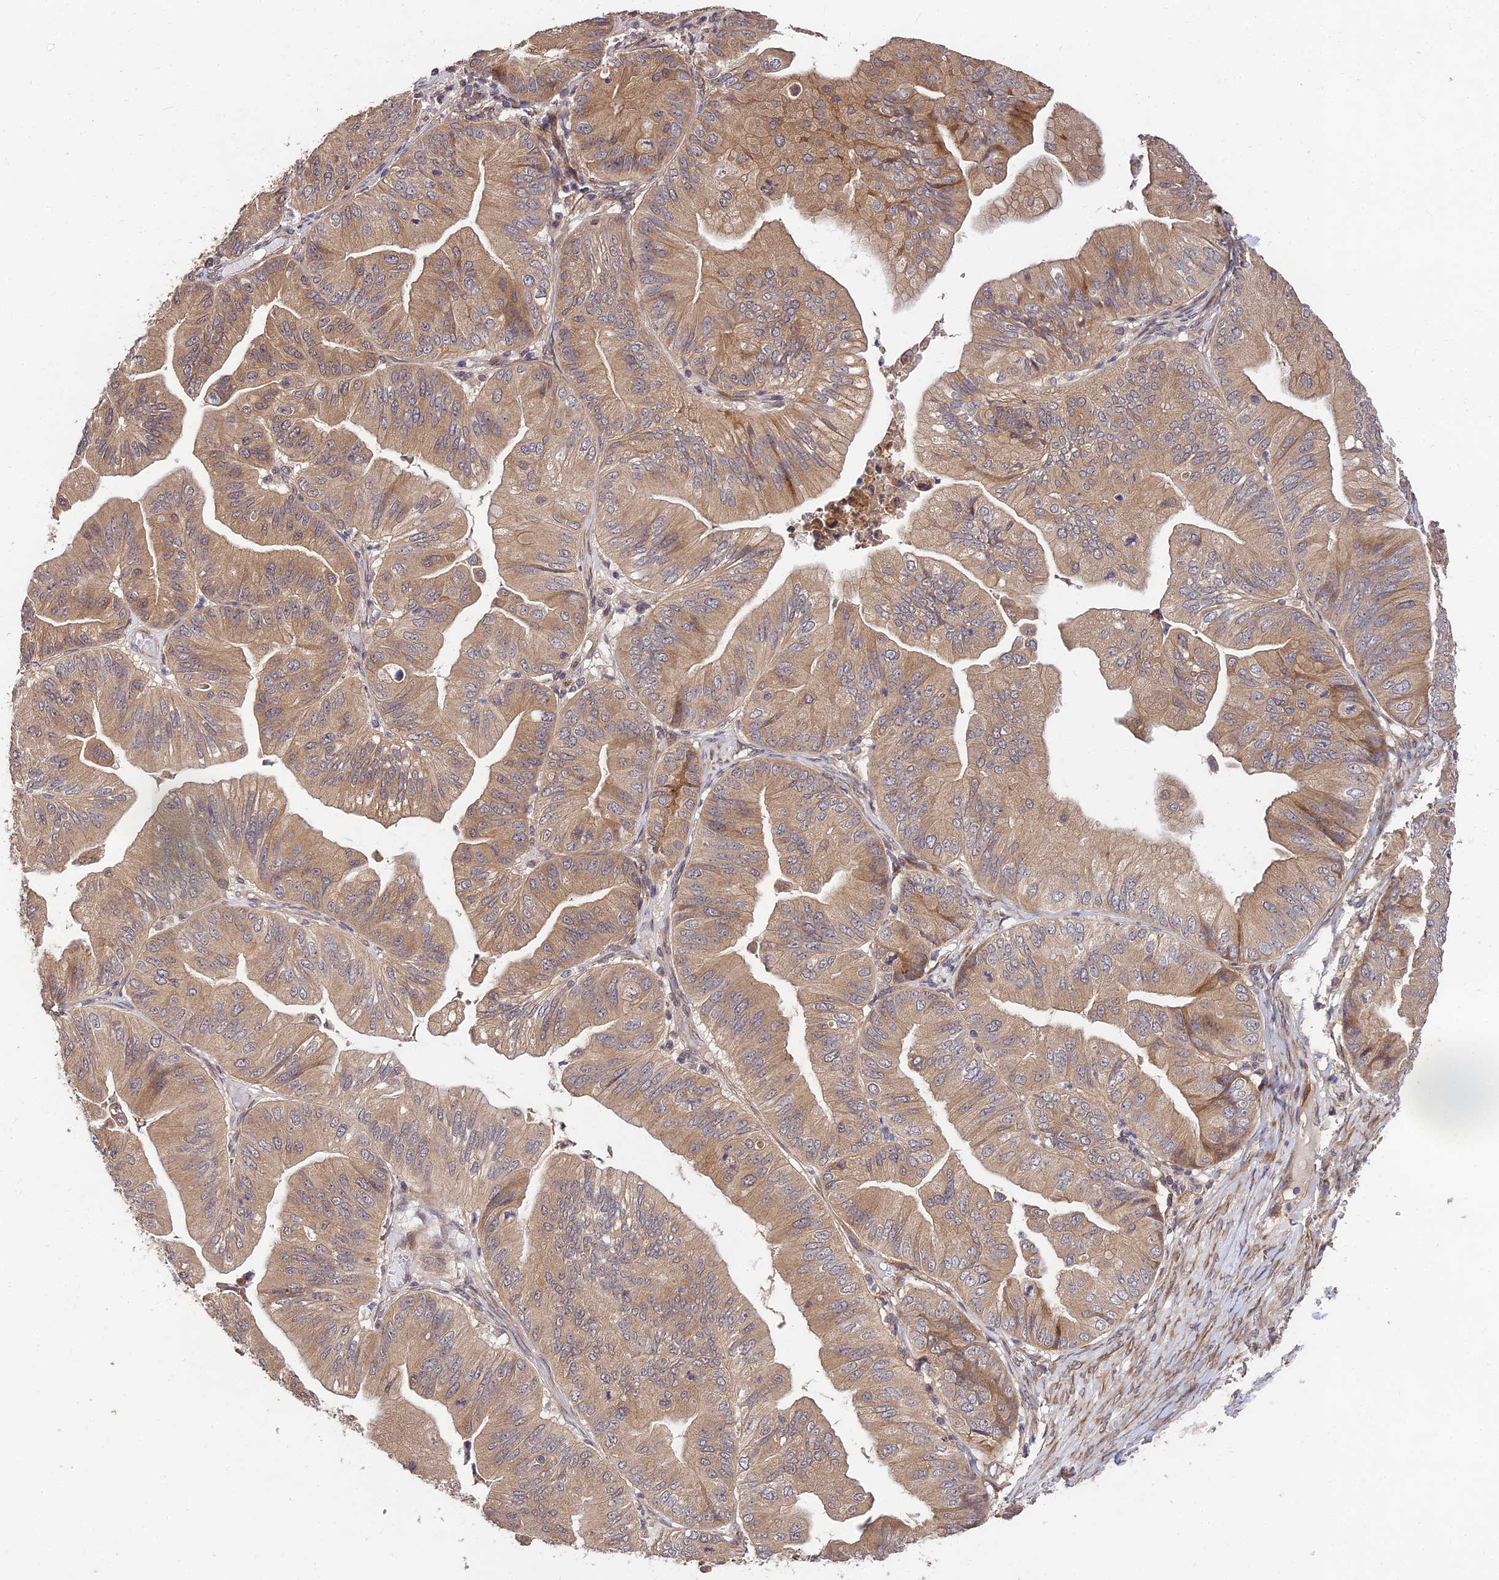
{"staining": {"intensity": "weak", "quantity": ">75%", "location": "cytoplasmic/membranous"}, "tissue": "ovarian cancer", "cell_type": "Tumor cells", "image_type": "cancer", "snomed": [{"axis": "morphology", "description": "Cystadenocarcinoma, mucinous, NOS"}, {"axis": "topography", "description": "Ovary"}], "caption": "Weak cytoplasmic/membranous staining is present in approximately >75% of tumor cells in ovarian mucinous cystadenocarcinoma.", "gene": "MKKS", "patient": {"sex": "female", "age": 61}}